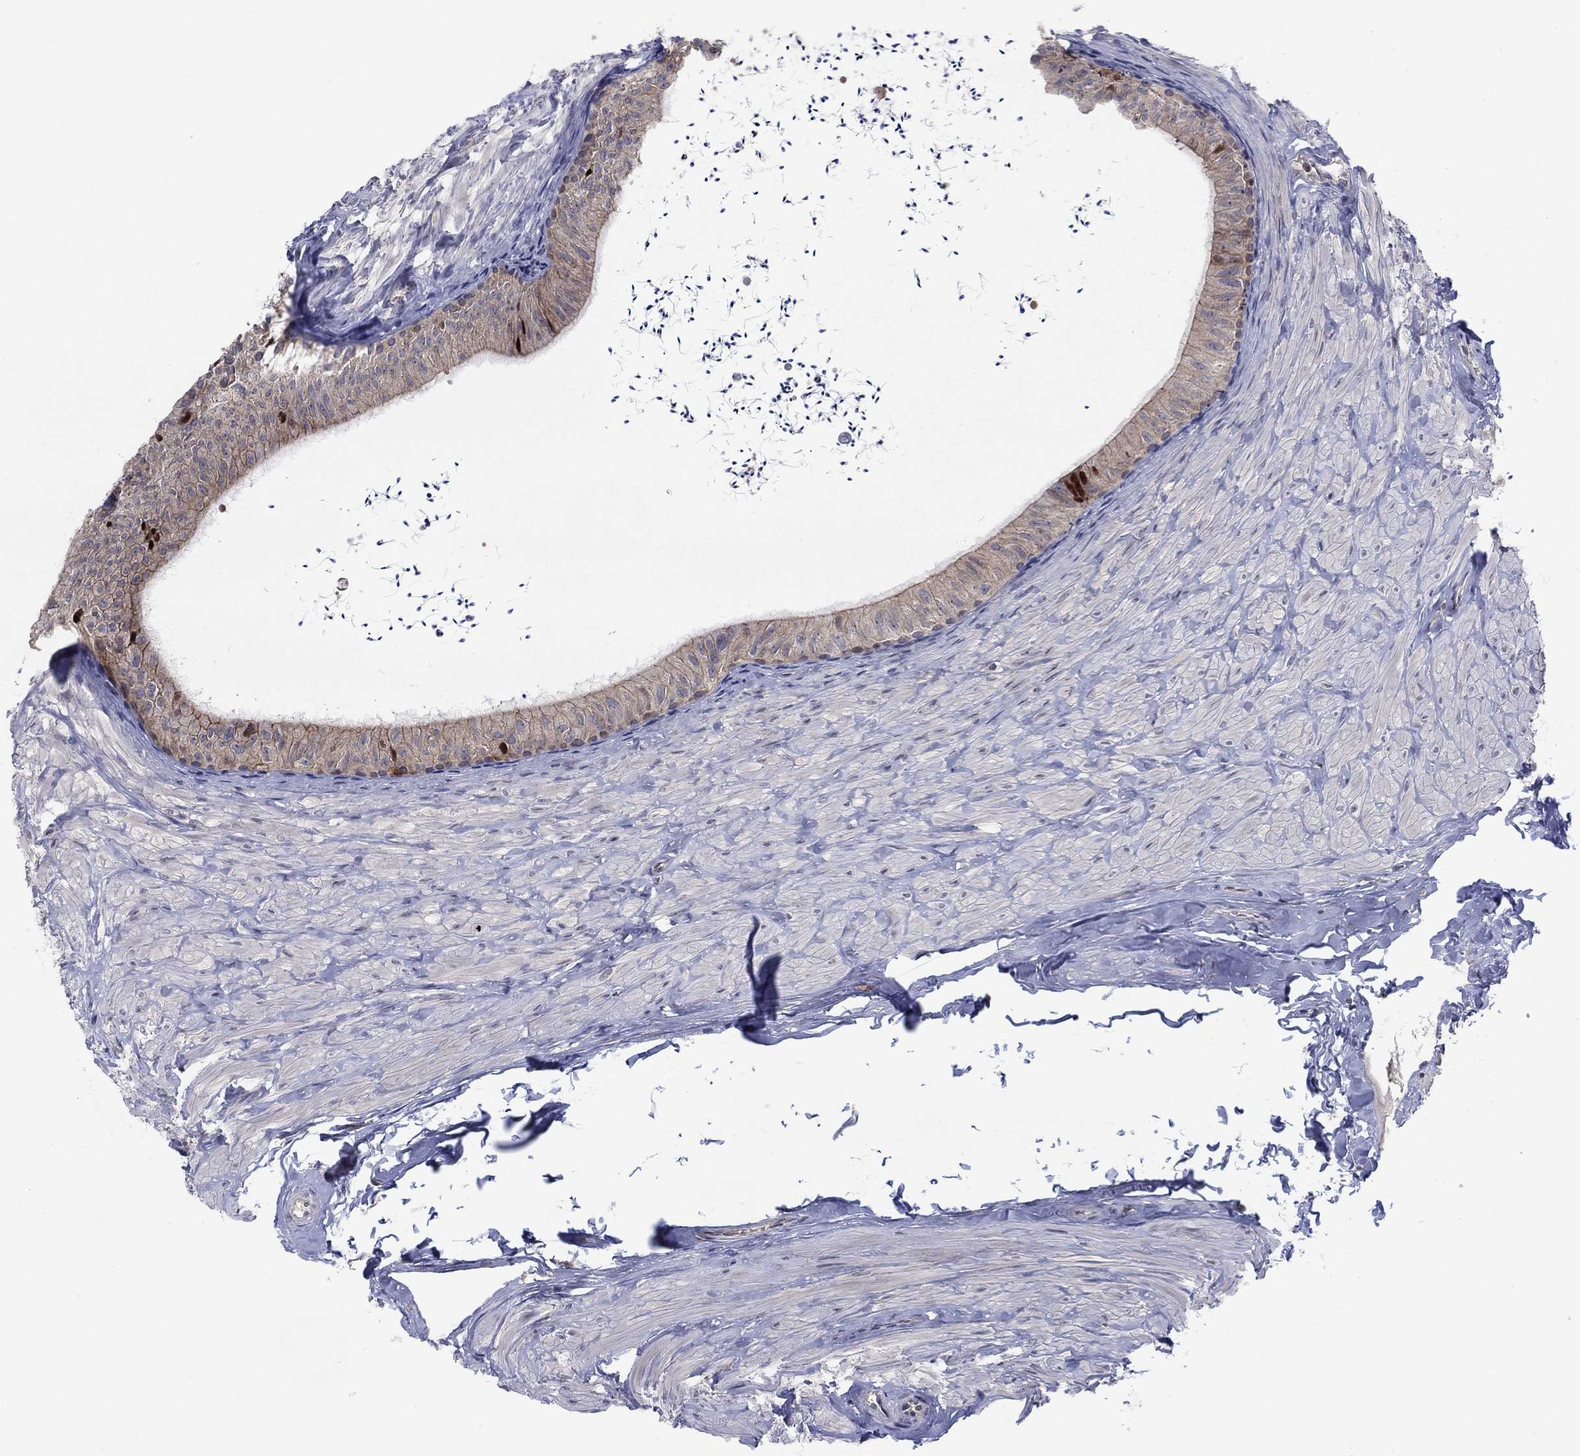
{"staining": {"intensity": "strong", "quantity": "25%-75%", "location": "nuclear"}, "tissue": "epididymis", "cell_type": "Glandular cells", "image_type": "normal", "snomed": [{"axis": "morphology", "description": "Normal tissue, NOS"}, {"axis": "topography", "description": "Epididymis"}], "caption": "Benign epididymis exhibits strong nuclear staining in about 25%-75% of glandular cells, visualized by immunohistochemistry. The staining was performed using DAB (3,3'-diaminobenzidine), with brown indicating positive protein expression. Nuclei are stained blue with hematoxylin.", "gene": "ZNHIT3", "patient": {"sex": "male", "age": 32}}